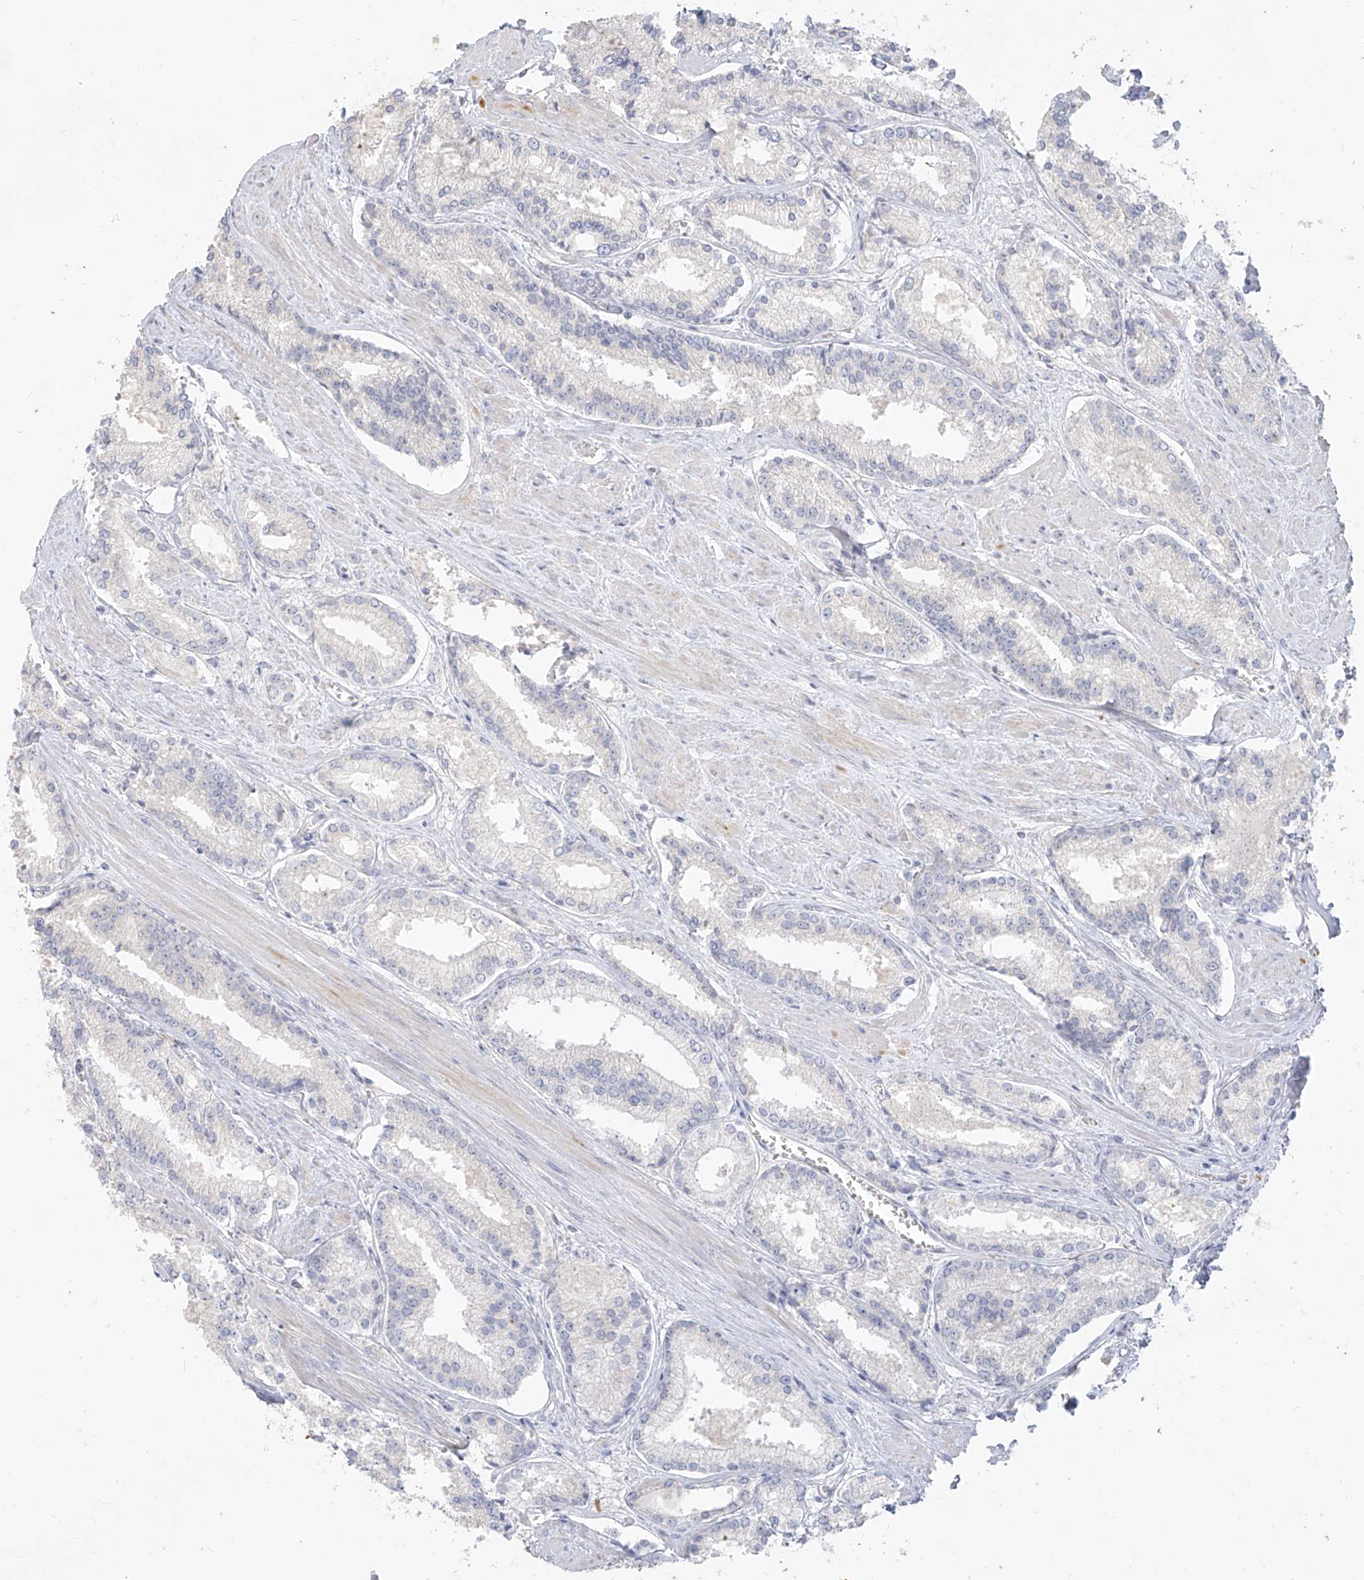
{"staining": {"intensity": "negative", "quantity": "none", "location": "none"}, "tissue": "prostate cancer", "cell_type": "Tumor cells", "image_type": "cancer", "snomed": [{"axis": "morphology", "description": "Adenocarcinoma, Low grade"}, {"axis": "topography", "description": "Prostate"}], "caption": "A high-resolution histopathology image shows immunohistochemistry staining of prostate cancer (adenocarcinoma (low-grade)), which exhibits no significant expression in tumor cells.", "gene": "ARHGEF40", "patient": {"sex": "male", "age": 54}}